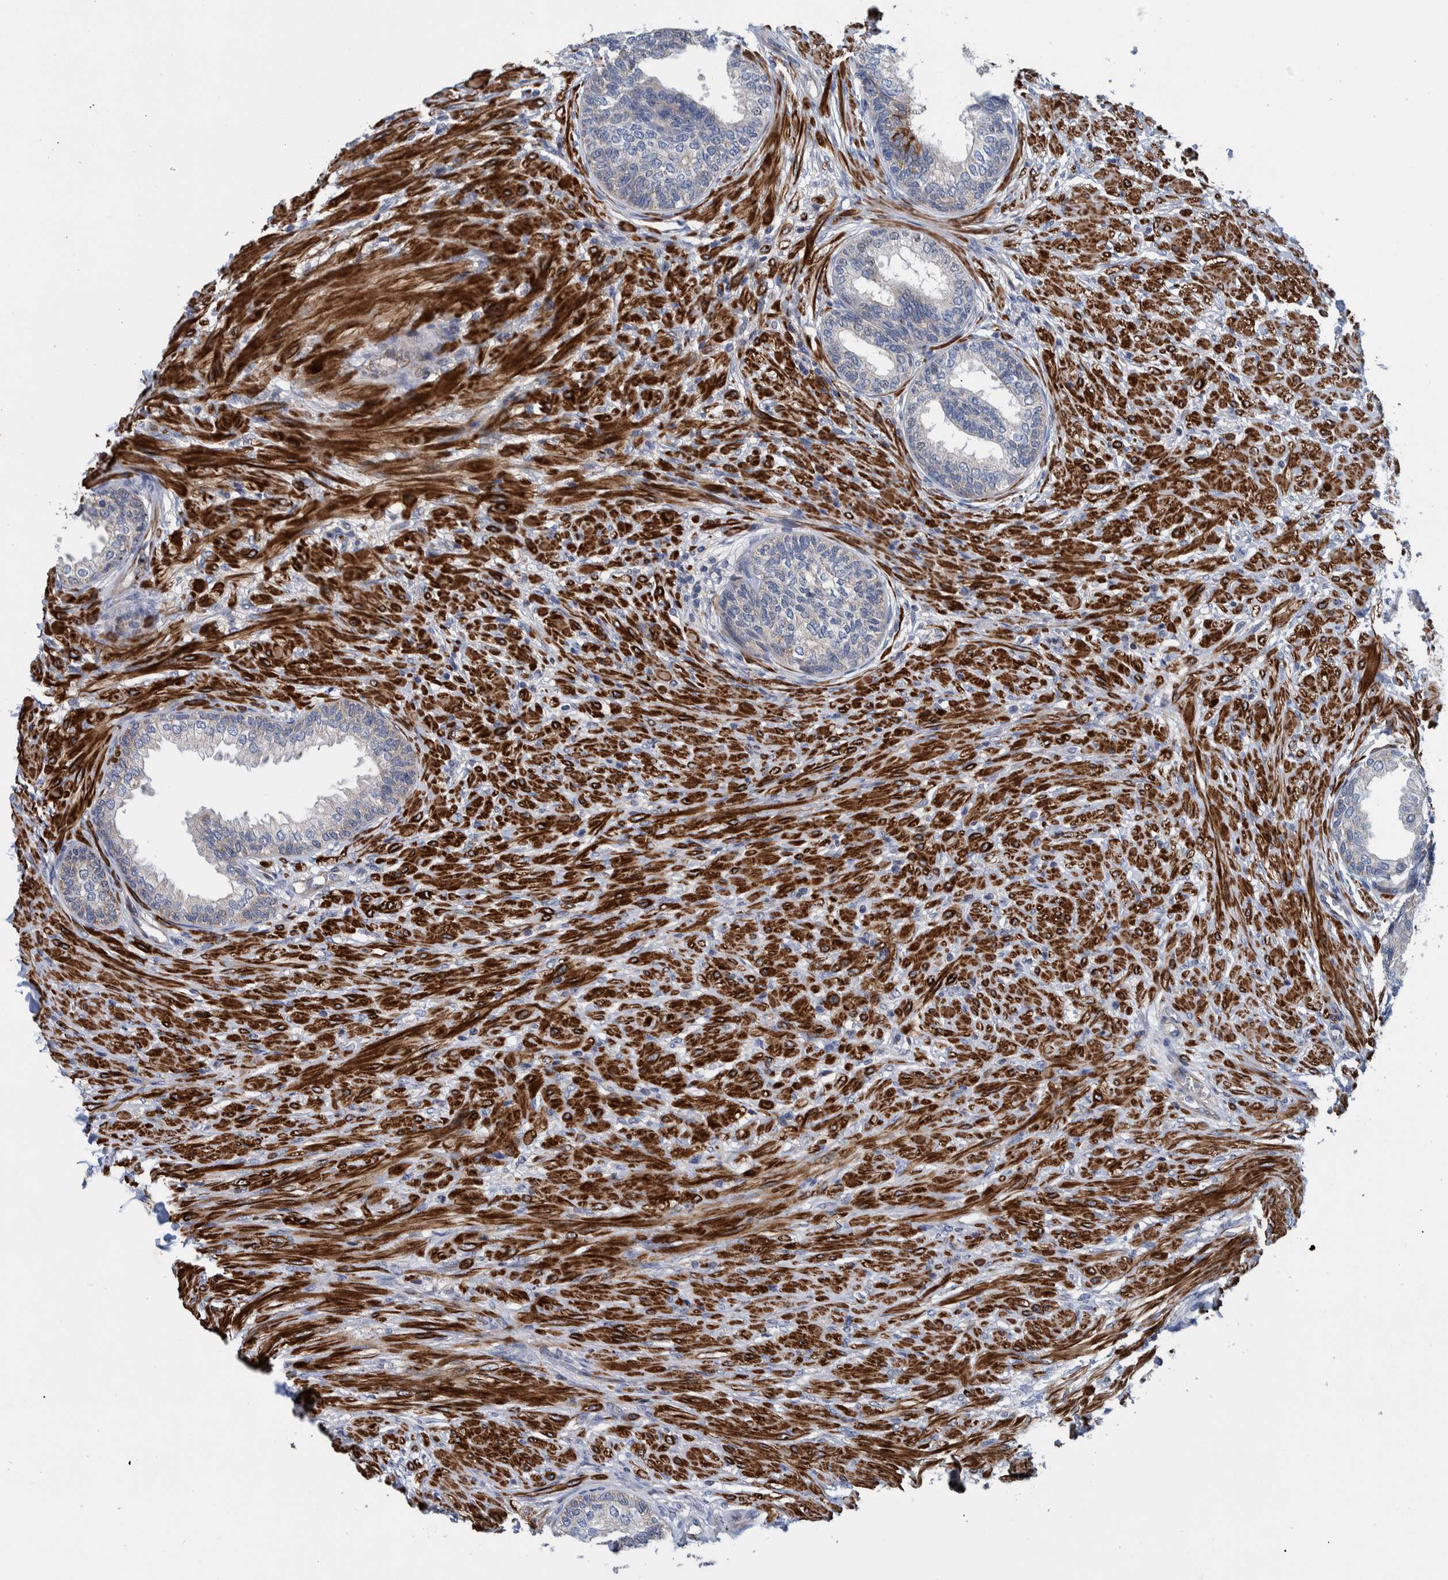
{"staining": {"intensity": "weak", "quantity": "<25%", "location": "cytoplasmic/membranous"}, "tissue": "prostate", "cell_type": "Glandular cells", "image_type": "normal", "snomed": [{"axis": "morphology", "description": "Normal tissue, NOS"}, {"axis": "topography", "description": "Prostate"}], "caption": "DAB immunohistochemical staining of unremarkable human prostate displays no significant staining in glandular cells.", "gene": "MKS1", "patient": {"sex": "male", "age": 76}}